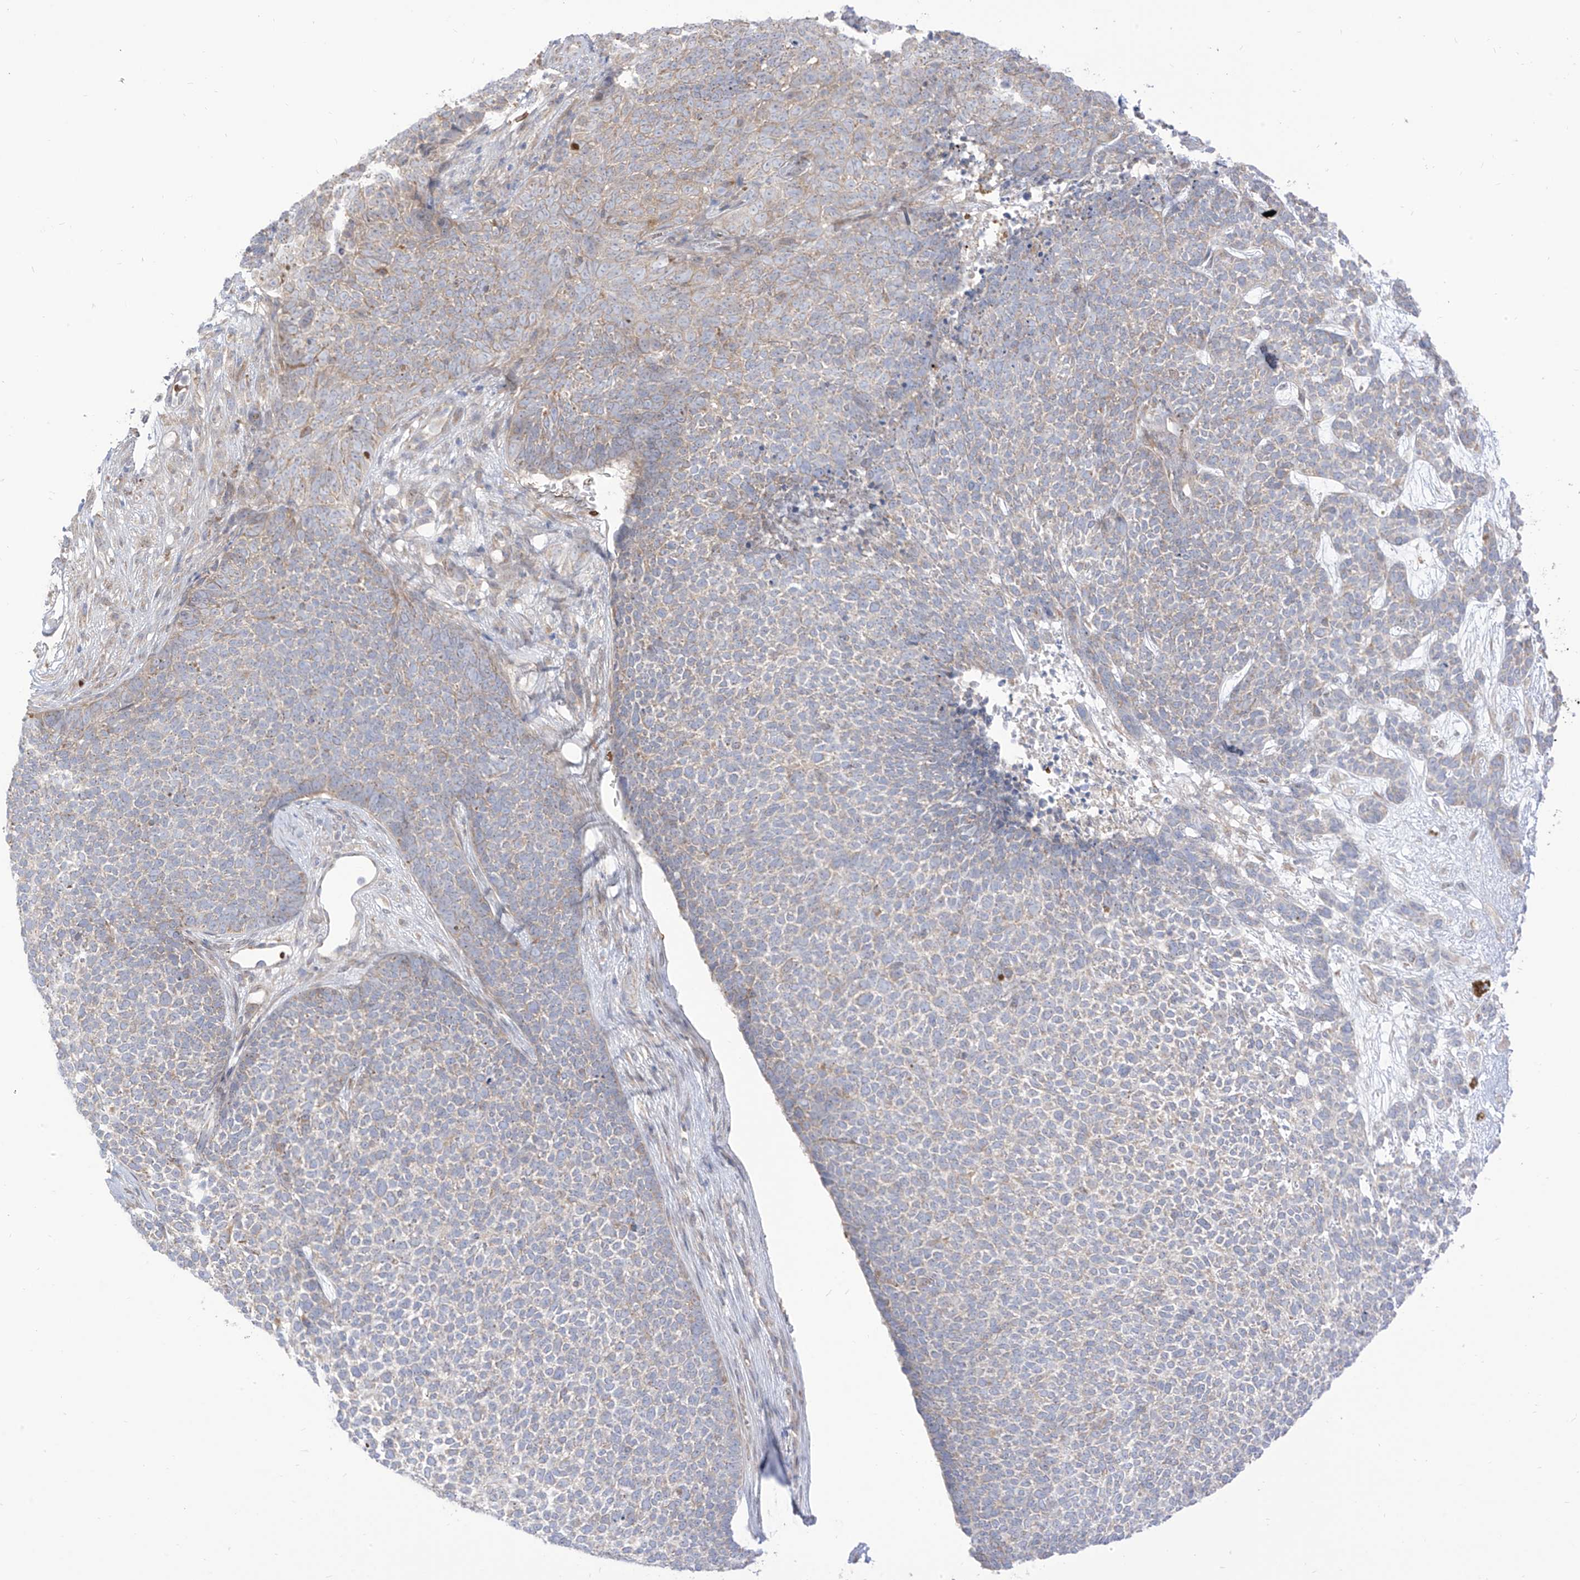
{"staining": {"intensity": "negative", "quantity": "none", "location": "none"}, "tissue": "skin cancer", "cell_type": "Tumor cells", "image_type": "cancer", "snomed": [{"axis": "morphology", "description": "Basal cell carcinoma"}, {"axis": "topography", "description": "Skin"}], "caption": "Immunohistochemistry image of human basal cell carcinoma (skin) stained for a protein (brown), which displays no positivity in tumor cells.", "gene": "ARHGEF40", "patient": {"sex": "female", "age": 84}}